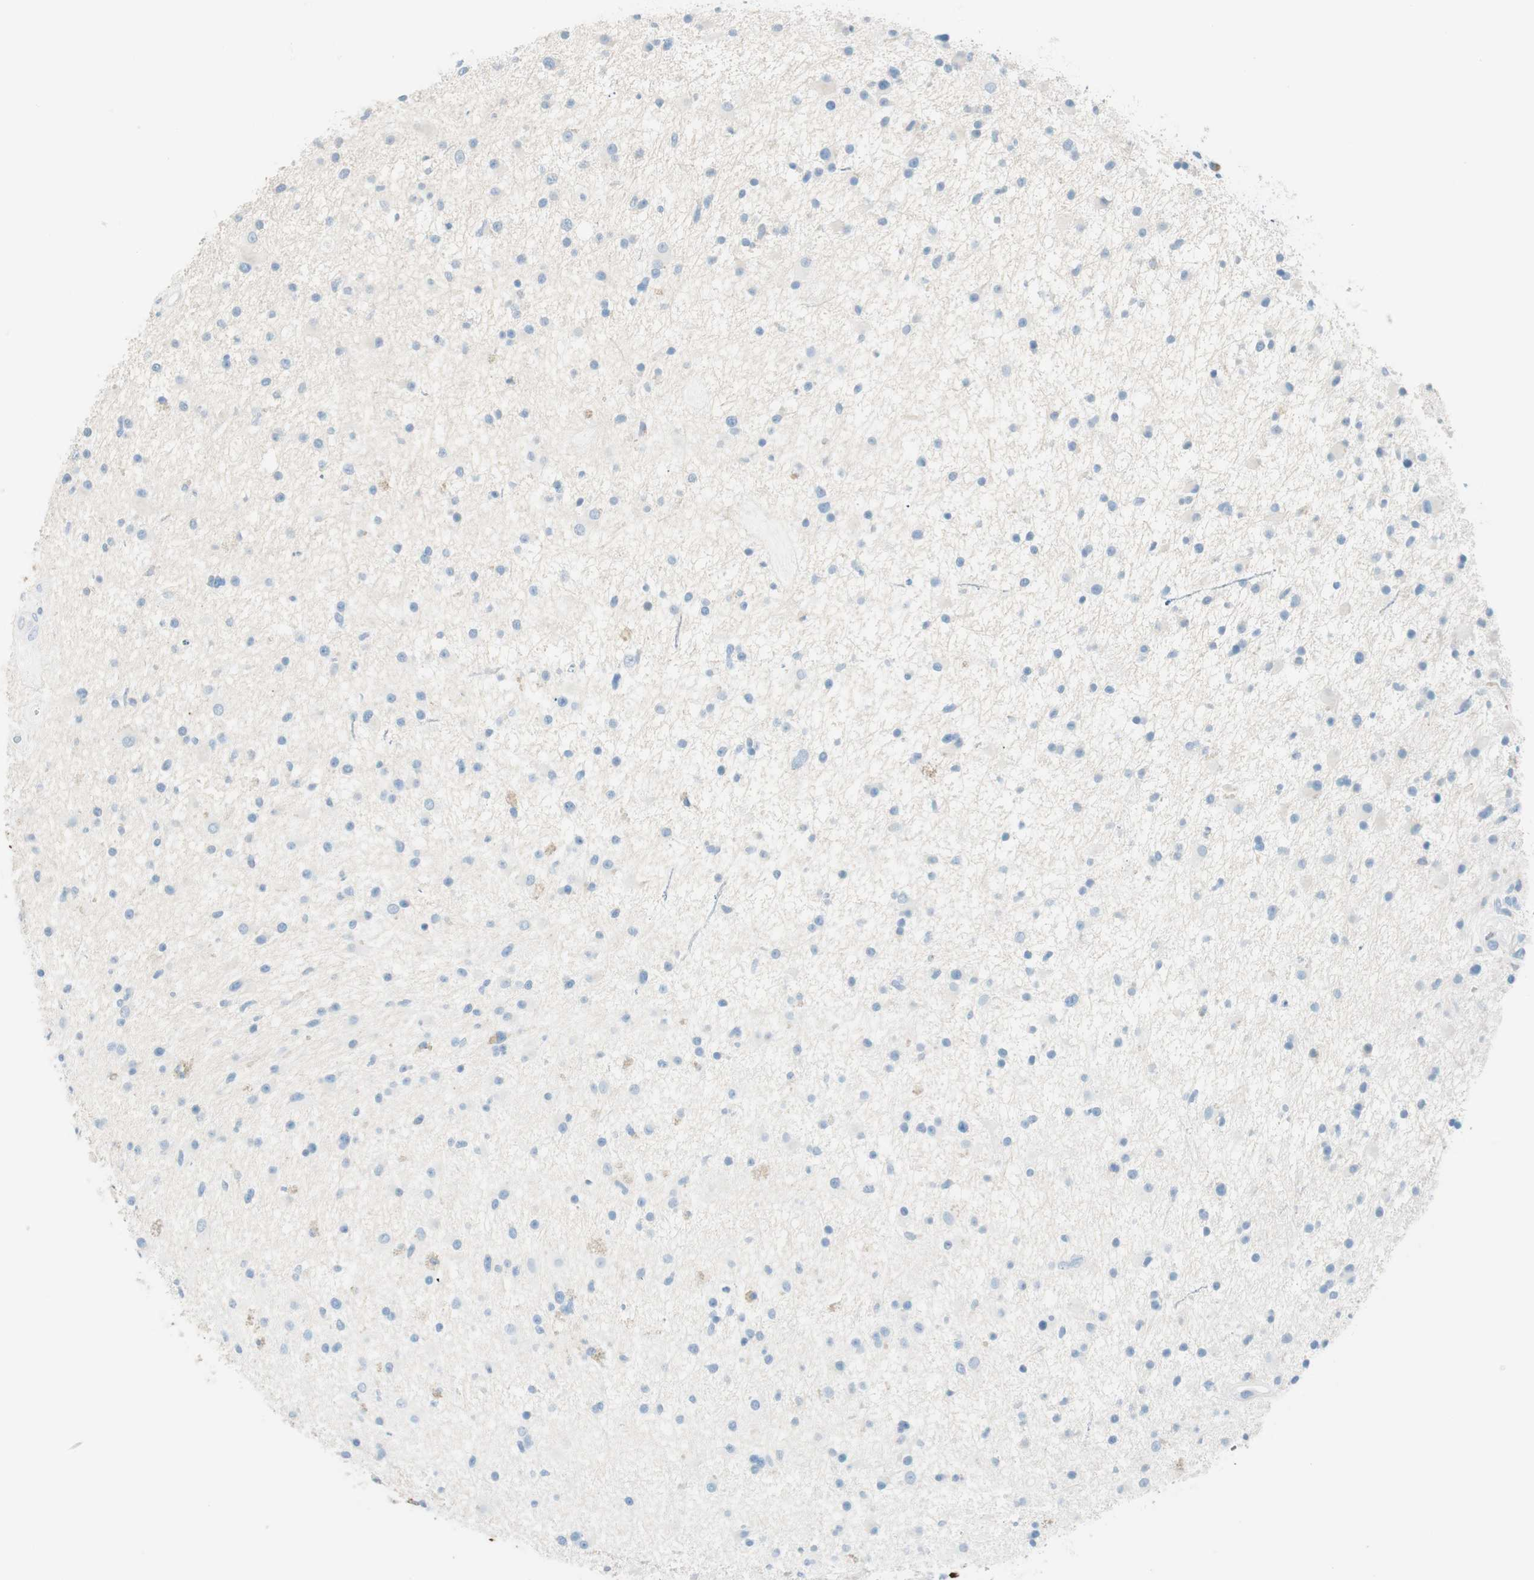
{"staining": {"intensity": "negative", "quantity": "none", "location": "none"}, "tissue": "glioma", "cell_type": "Tumor cells", "image_type": "cancer", "snomed": [{"axis": "morphology", "description": "Glioma, malignant, High grade"}, {"axis": "topography", "description": "Brain"}], "caption": "Immunohistochemistry photomicrograph of glioma stained for a protein (brown), which exhibits no staining in tumor cells.", "gene": "TNFRSF13C", "patient": {"sex": "male", "age": 33}}